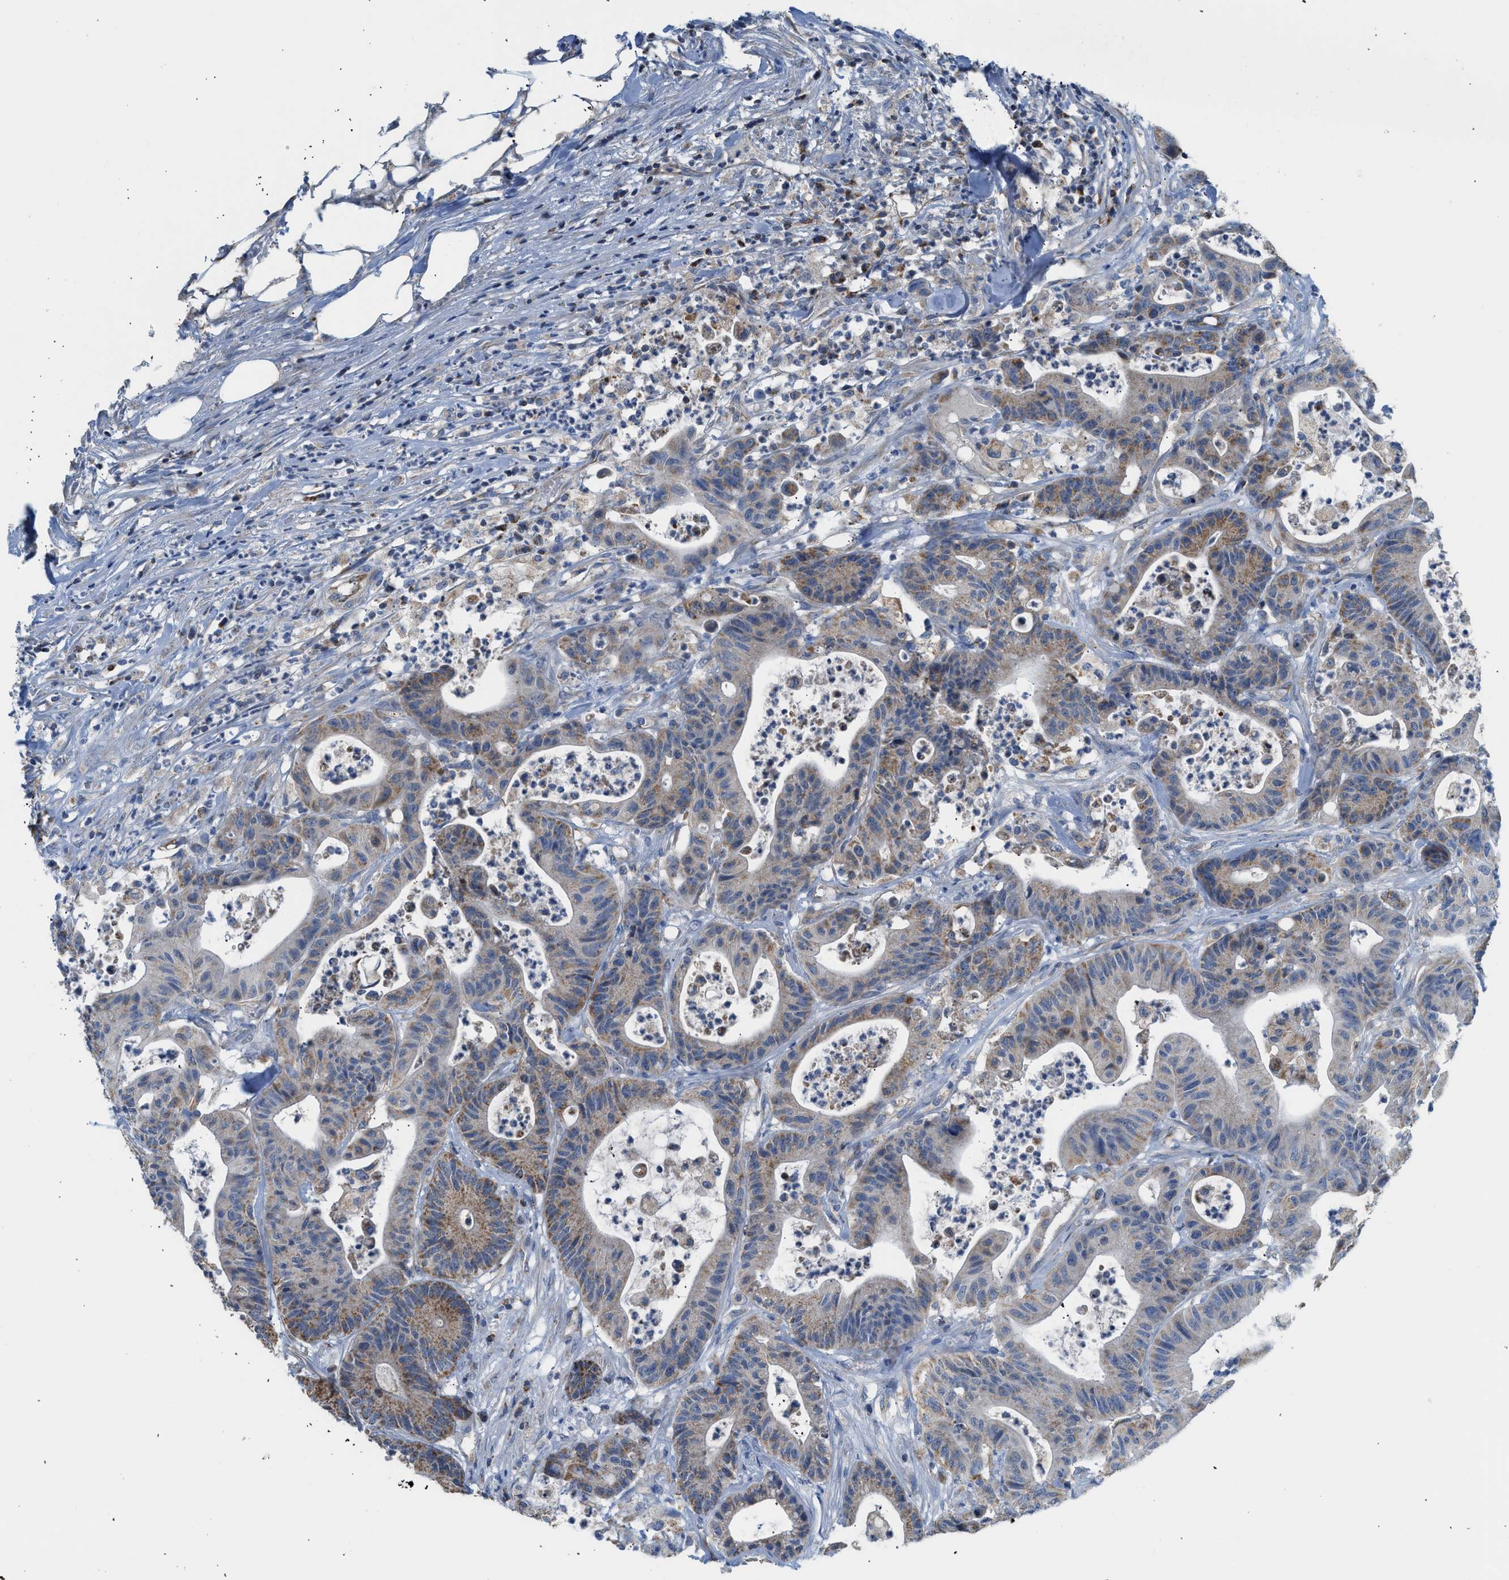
{"staining": {"intensity": "moderate", "quantity": "25%-75%", "location": "cytoplasmic/membranous"}, "tissue": "colorectal cancer", "cell_type": "Tumor cells", "image_type": "cancer", "snomed": [{"axis": "morphology", "description": "Adenocarcinoma, NOS"}, {"axis": "topography", "description": "Colon"}], "caption": "Colorectal adenocarcinoma was stained to show a protein in brown. There is medium levels of moderate cytoplasmic/membranous staining in approximately 25%-75% of tumor cells.", "gene": "GOT2", "patient": {"sex": "female", "age": 84}}